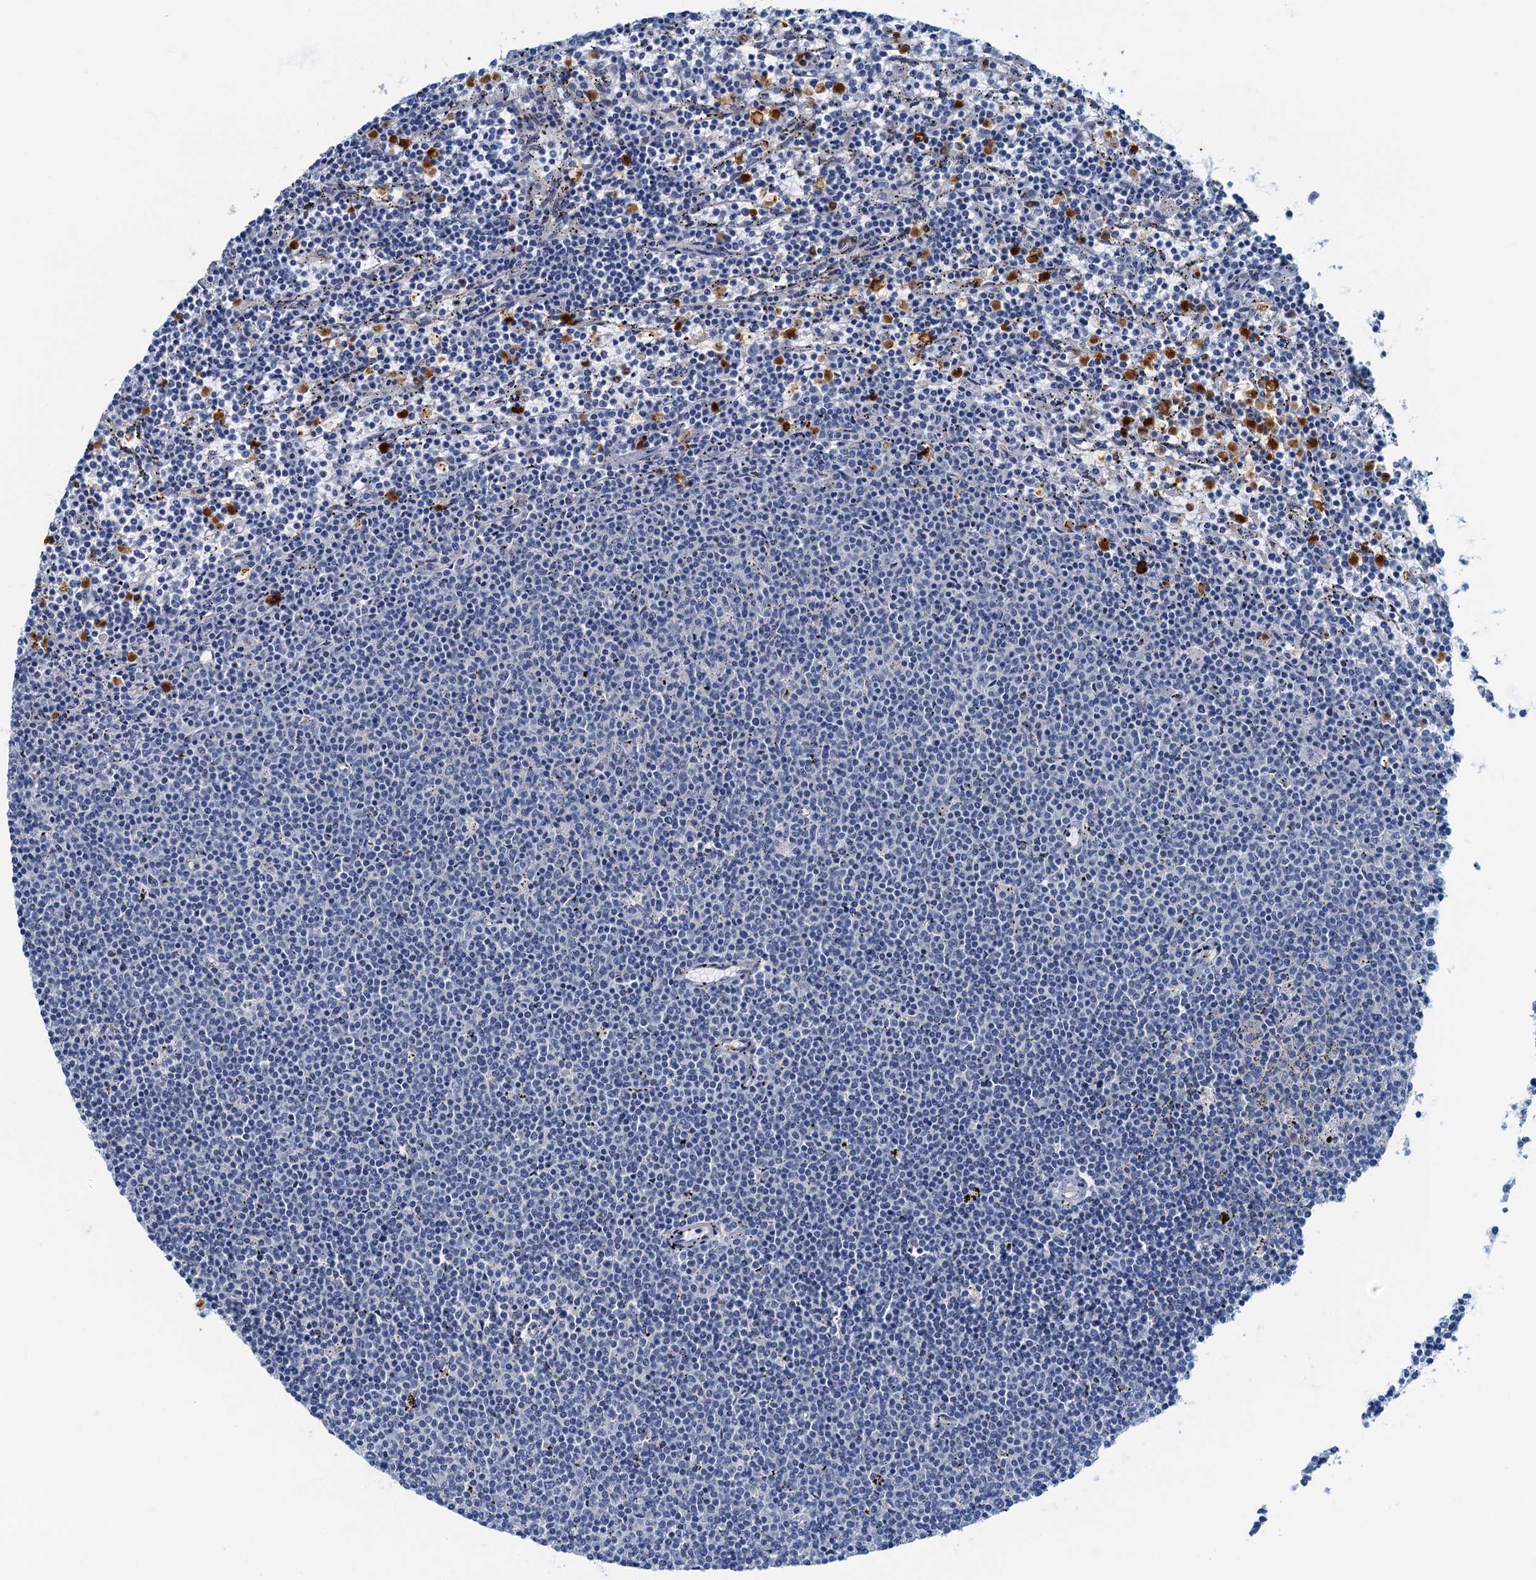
{"staining": {"intensity": "negative", "quantity": "none", "location": "none"}, "tissue": "lymphoma", "cell_type": "Tumor cells", "image_type": "cancer", "snomed": [{"axis": "morphology", "description": "Malignant lymphoma, non-Hodgkin's type, Low grade"}, {"axis": "topography", "description": "Spleen"}], "caption": "This is a histopathology image of immunohistochemistry (IHC) staining of malignant lymphoma, non-Hodgkin's type (low-grade), which shows no positivity in tumor cells.", "gene": "ANKDD1A", "patient": {"sex": "female", "age": 50}}